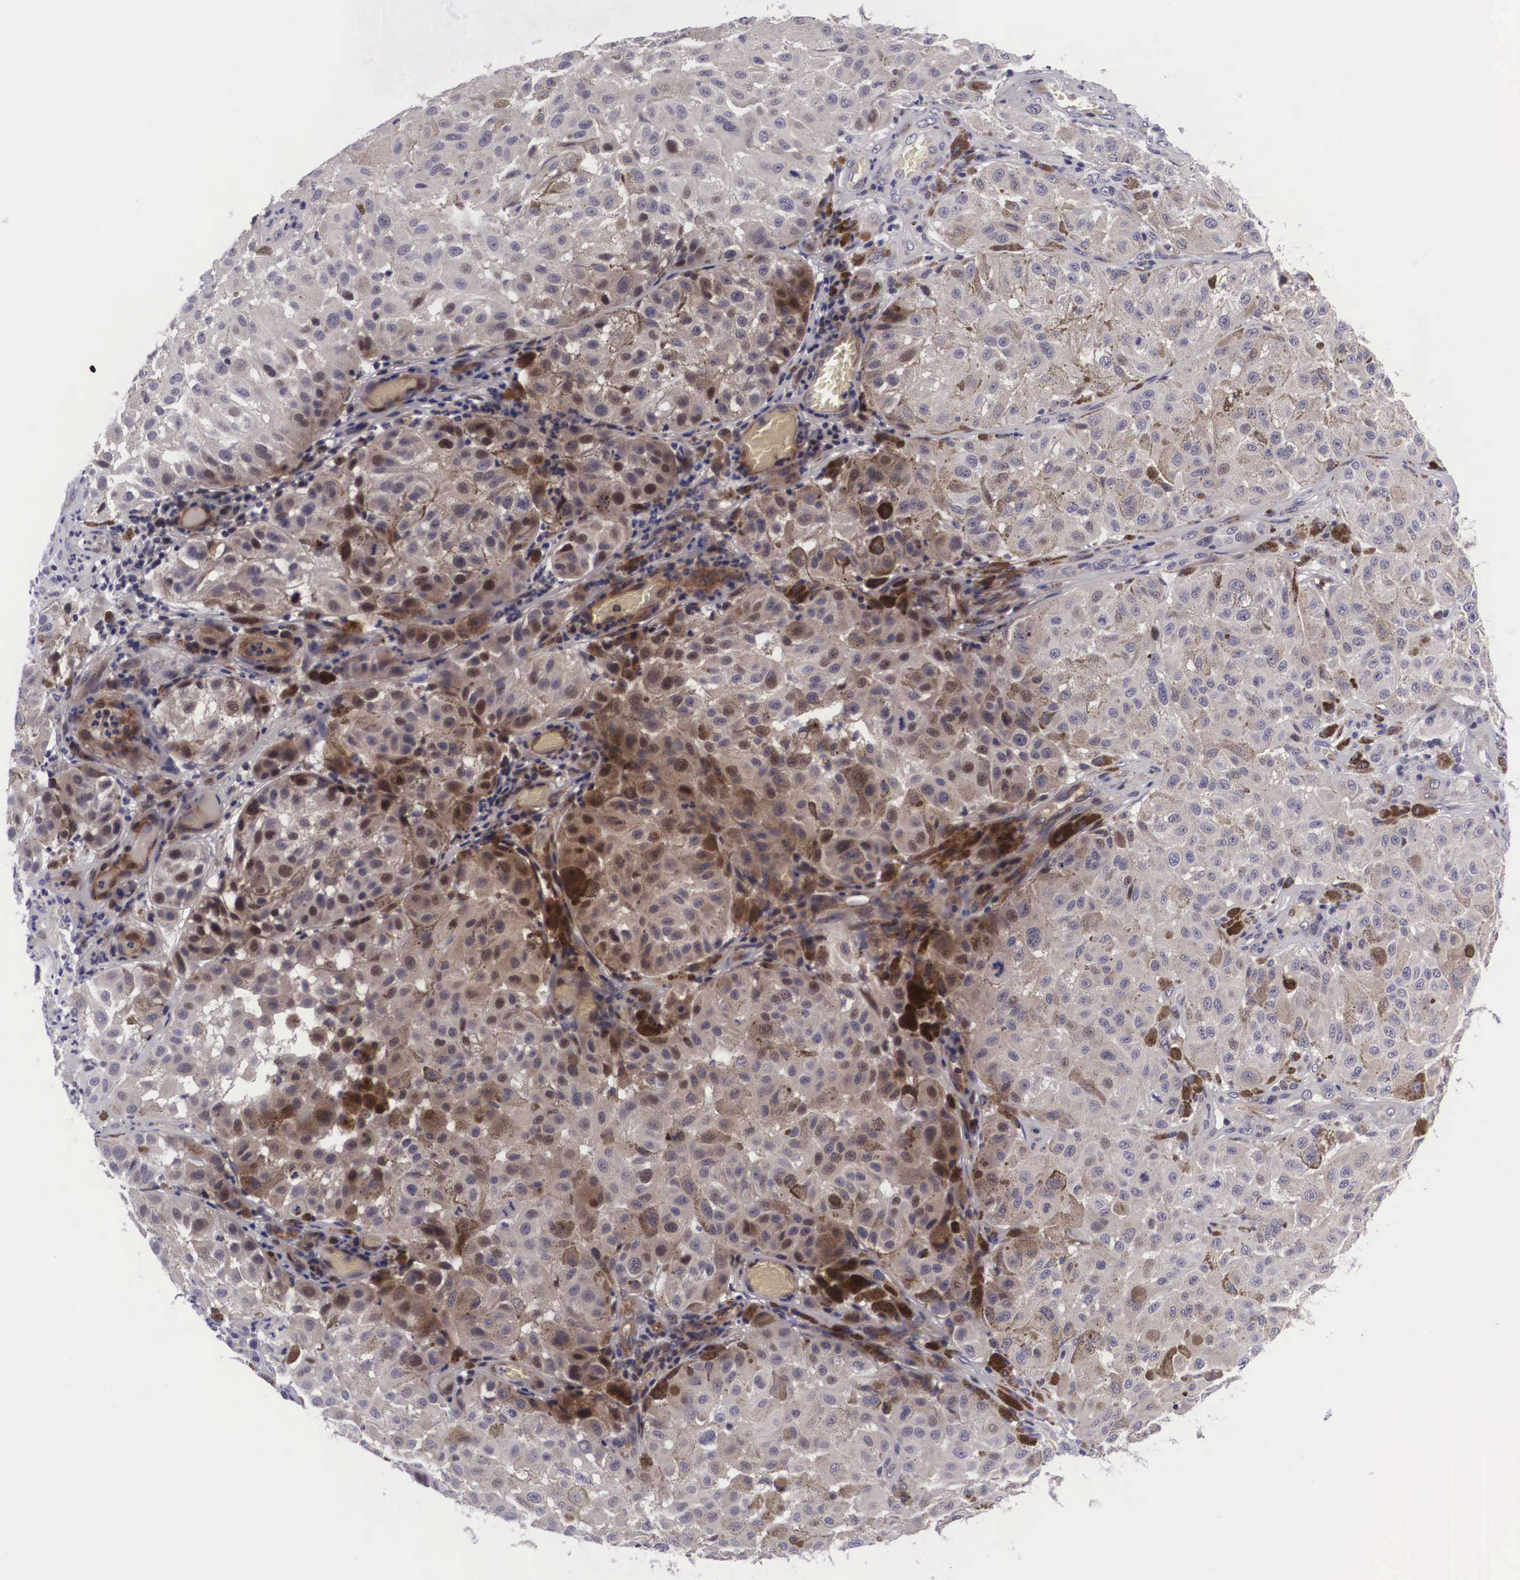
{"staining": {"intensity": "weak", "quantity": "25%-75%", "location": "cytoplasmic/membranous"}, "tissue": "melanoma", "cell_type": "Tumor cells", "image_type": "cancer", "snomed": [{"axis": "morphology", "description": "Malignant melanoma, NOS"}, {"axis": "topography", "description": "Skin"}], "caption": "This histopathology image reveals immunohistochemistry staining of human malignant melanoma, with low weak cytoplasmic/membranous positivity in approximately 25%-75% of tumor cells.", "gene": "EMID1", "patient": {"sex": "female", "age": 64}}